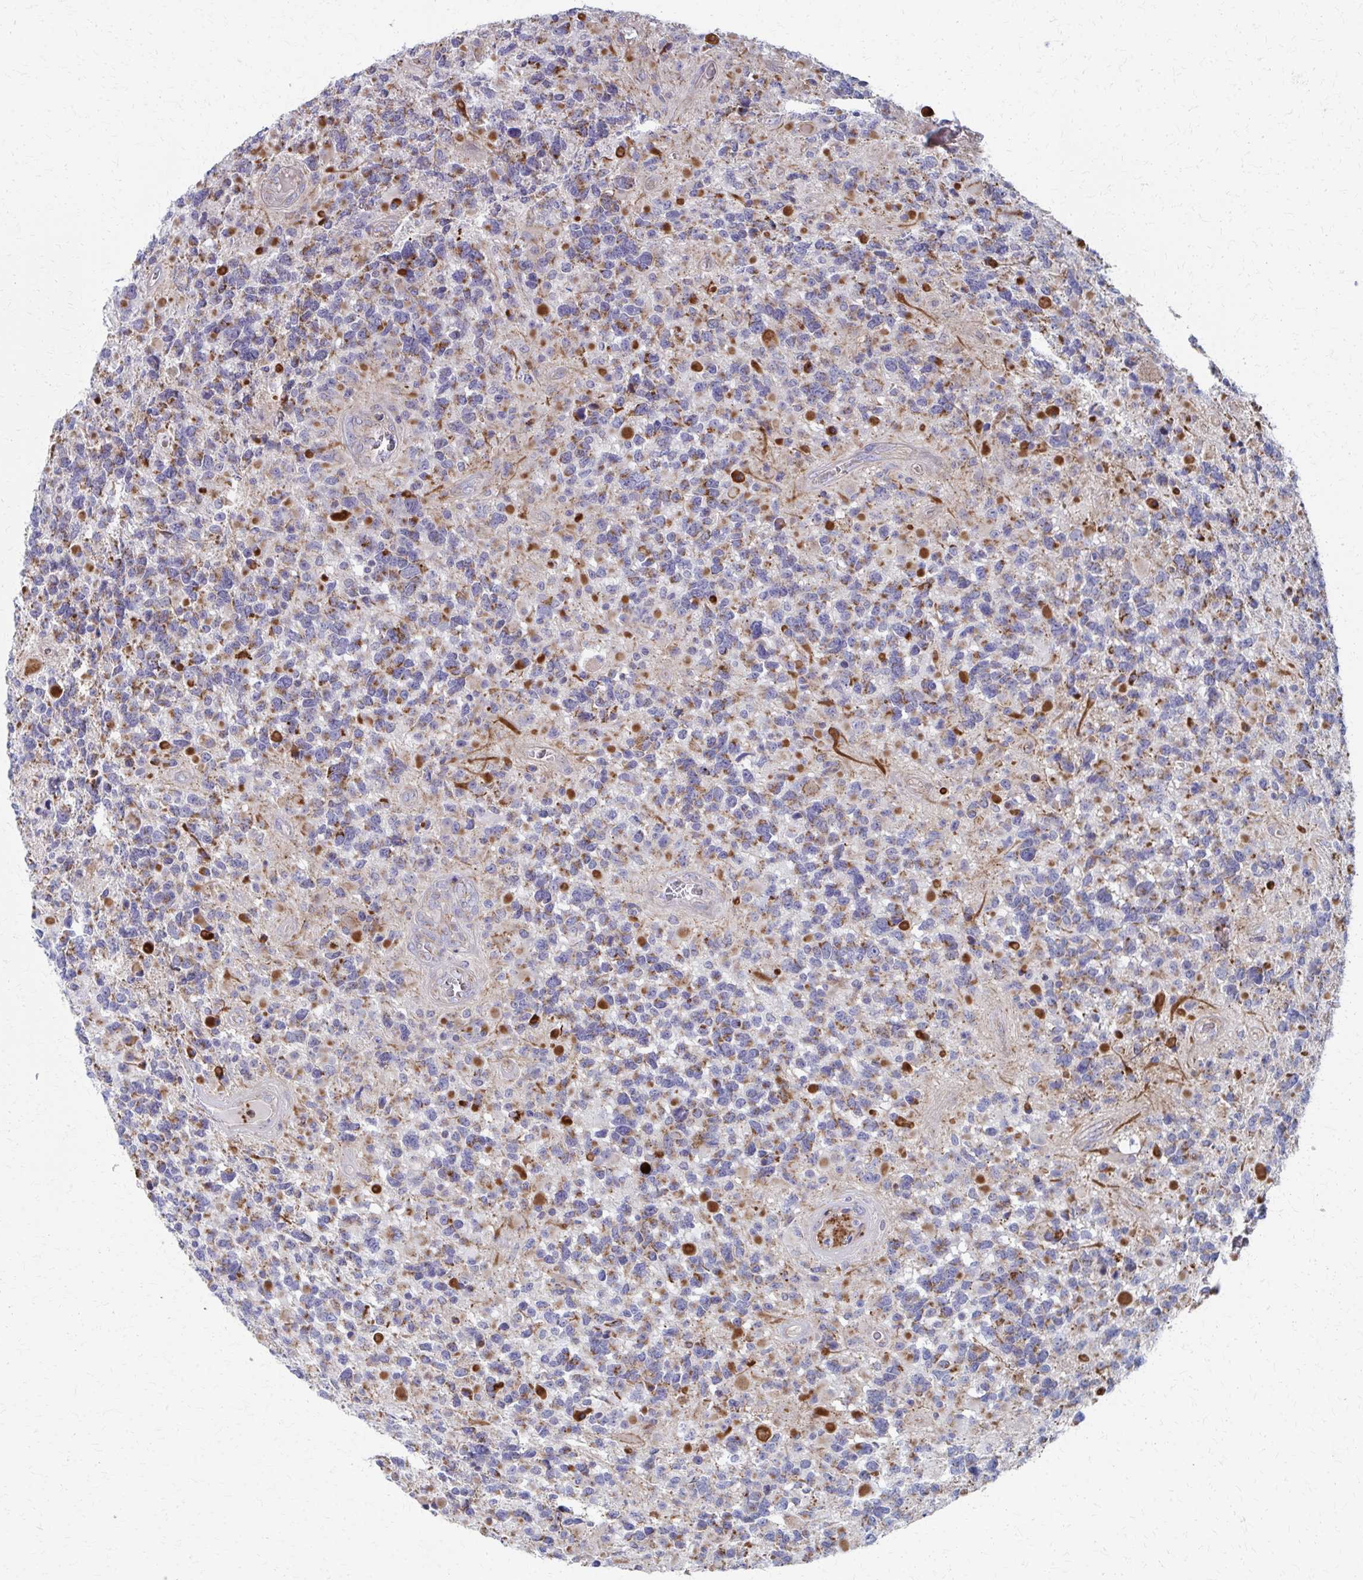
{"staining": {"intensity": "moderate", "quantity": "25%-75%", "location": "cytoplasmic/membranous"}, "tissue": "glioma", "cell_type": "Tumor cells", "image_type": "cancer", "snomed": [{"axis": "morphology", "description": "Glioma, malignant, High grade"}, {"axis": "topography", "description": "Brain"}], "caption": "This photomicrograph demonstrates immunohistochemistry (IHC) staining of human malignant high-grade glioma, with medium moderate cytoplasmic/membranous staining in approximately 25%-75% of tumor cells.", "gene": "FAHD1", "patient": {"sex": "female", "age": 40}}